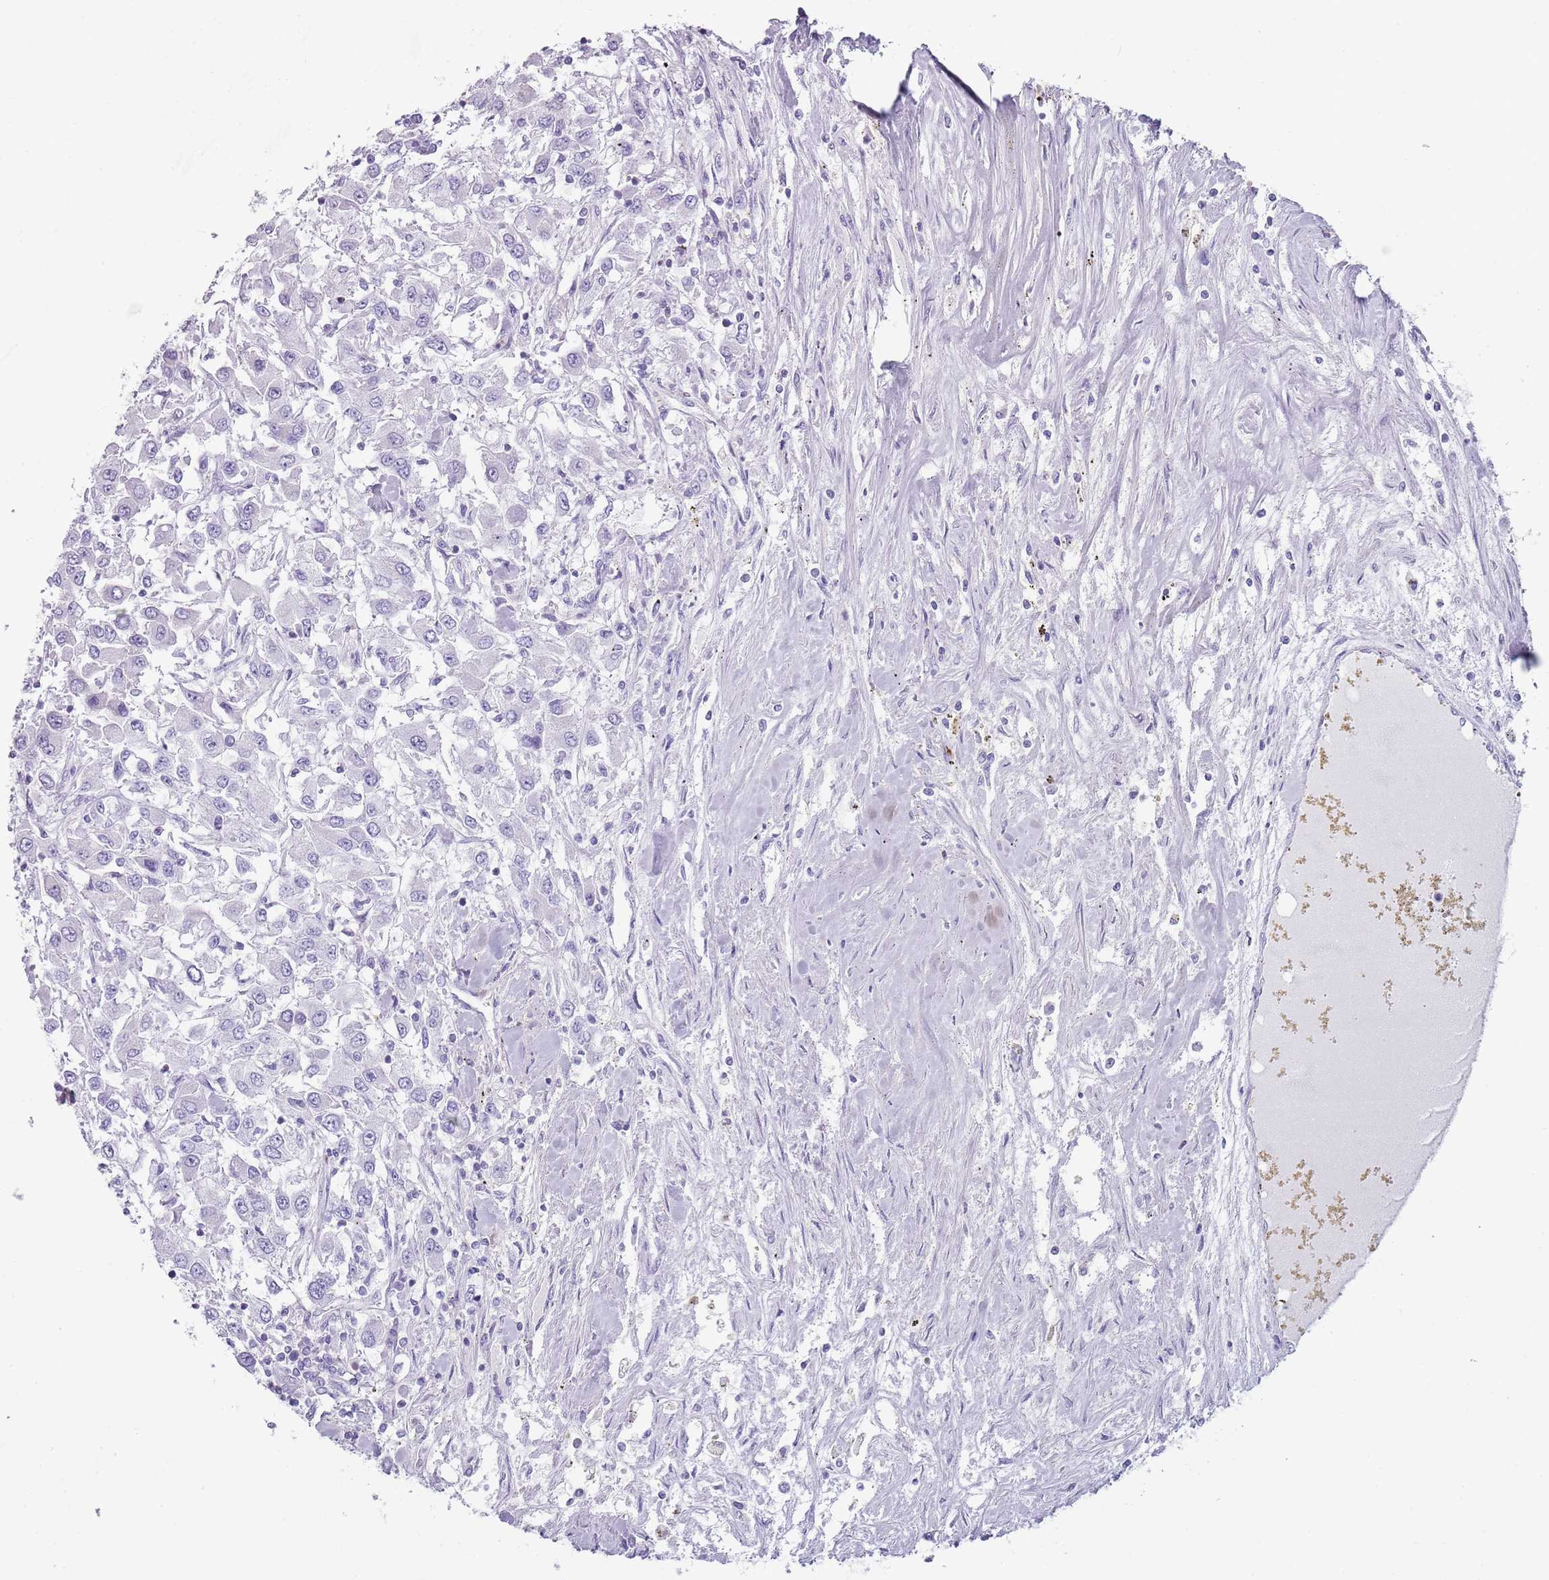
{"staining": {"intensity": "negative", "quantity": "none", "location": "none"}, "tissue": "renal cancer", "cell_type": "Tumor cells", "image_type": "cancer", "snomed": [{"axis": "morphology", "description": "Adenocarcinoma, NOS"}, {"axis": "topography", "description": "Kidney"}], "caption": "The histopathology image demonstrates no staining of tumor cells in renal cancer.", "gene": "NBPF20", "patient": {"sex": "female", "age": 67}}